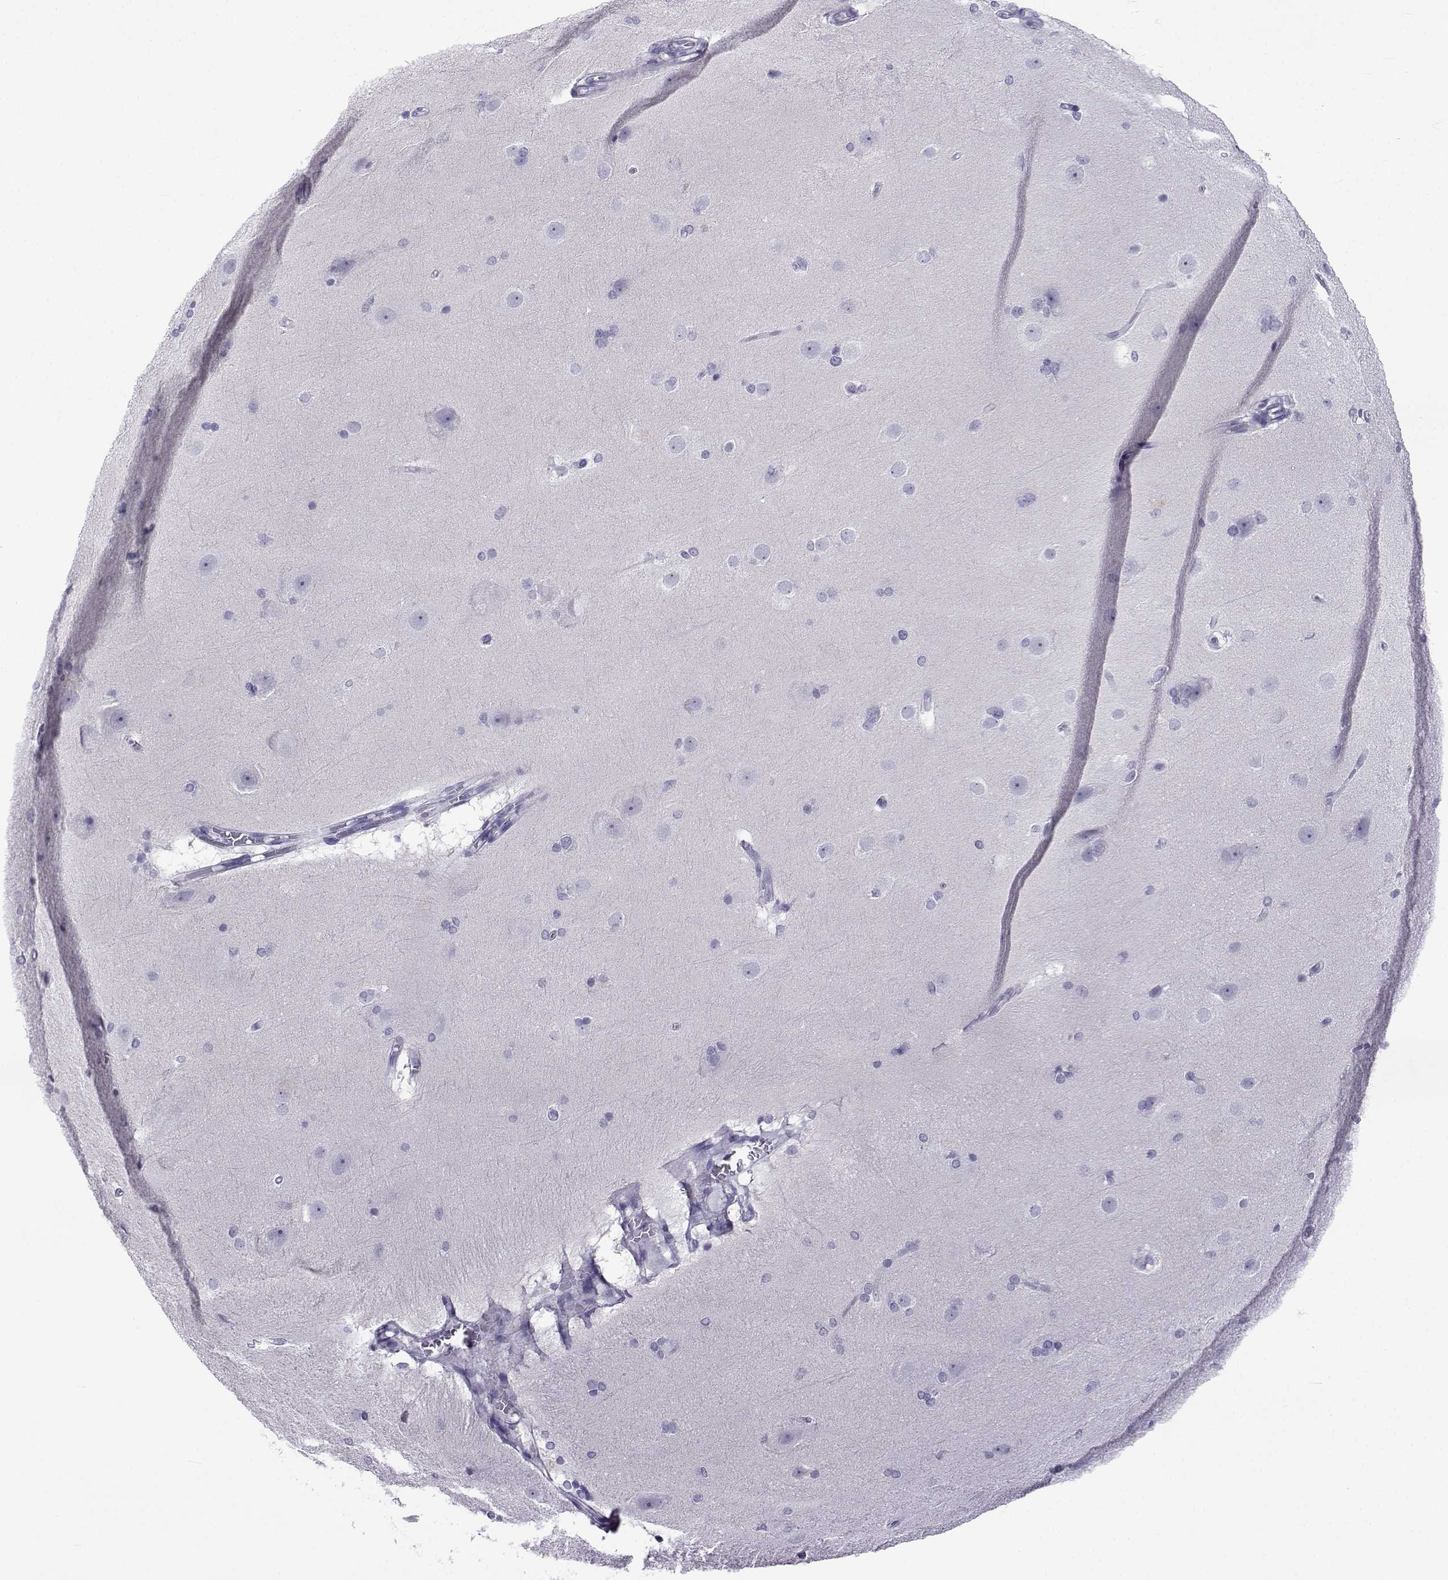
{"staining": {"intensity": "negative", "quantity": "none", "location": "none"}, "tissue": "hippocampus", "cell_type": "Glial cells", "image_type": "normal", "snomed": [{"axis": "morphology", "description": "Normal tissue, NOS"}, {"axis": "topography", "description": "Cerebral cortex"}, {"axis": "topography", "description": "Hippocampus"}], "caption": "A high-resolution micrograph shows immunohistochemistry staining of unremarkable hippocampus, which displays no significant positivity in glial cells.", "gene": "ACTL7A", "patient": {"sex": "female", "age": 19}}